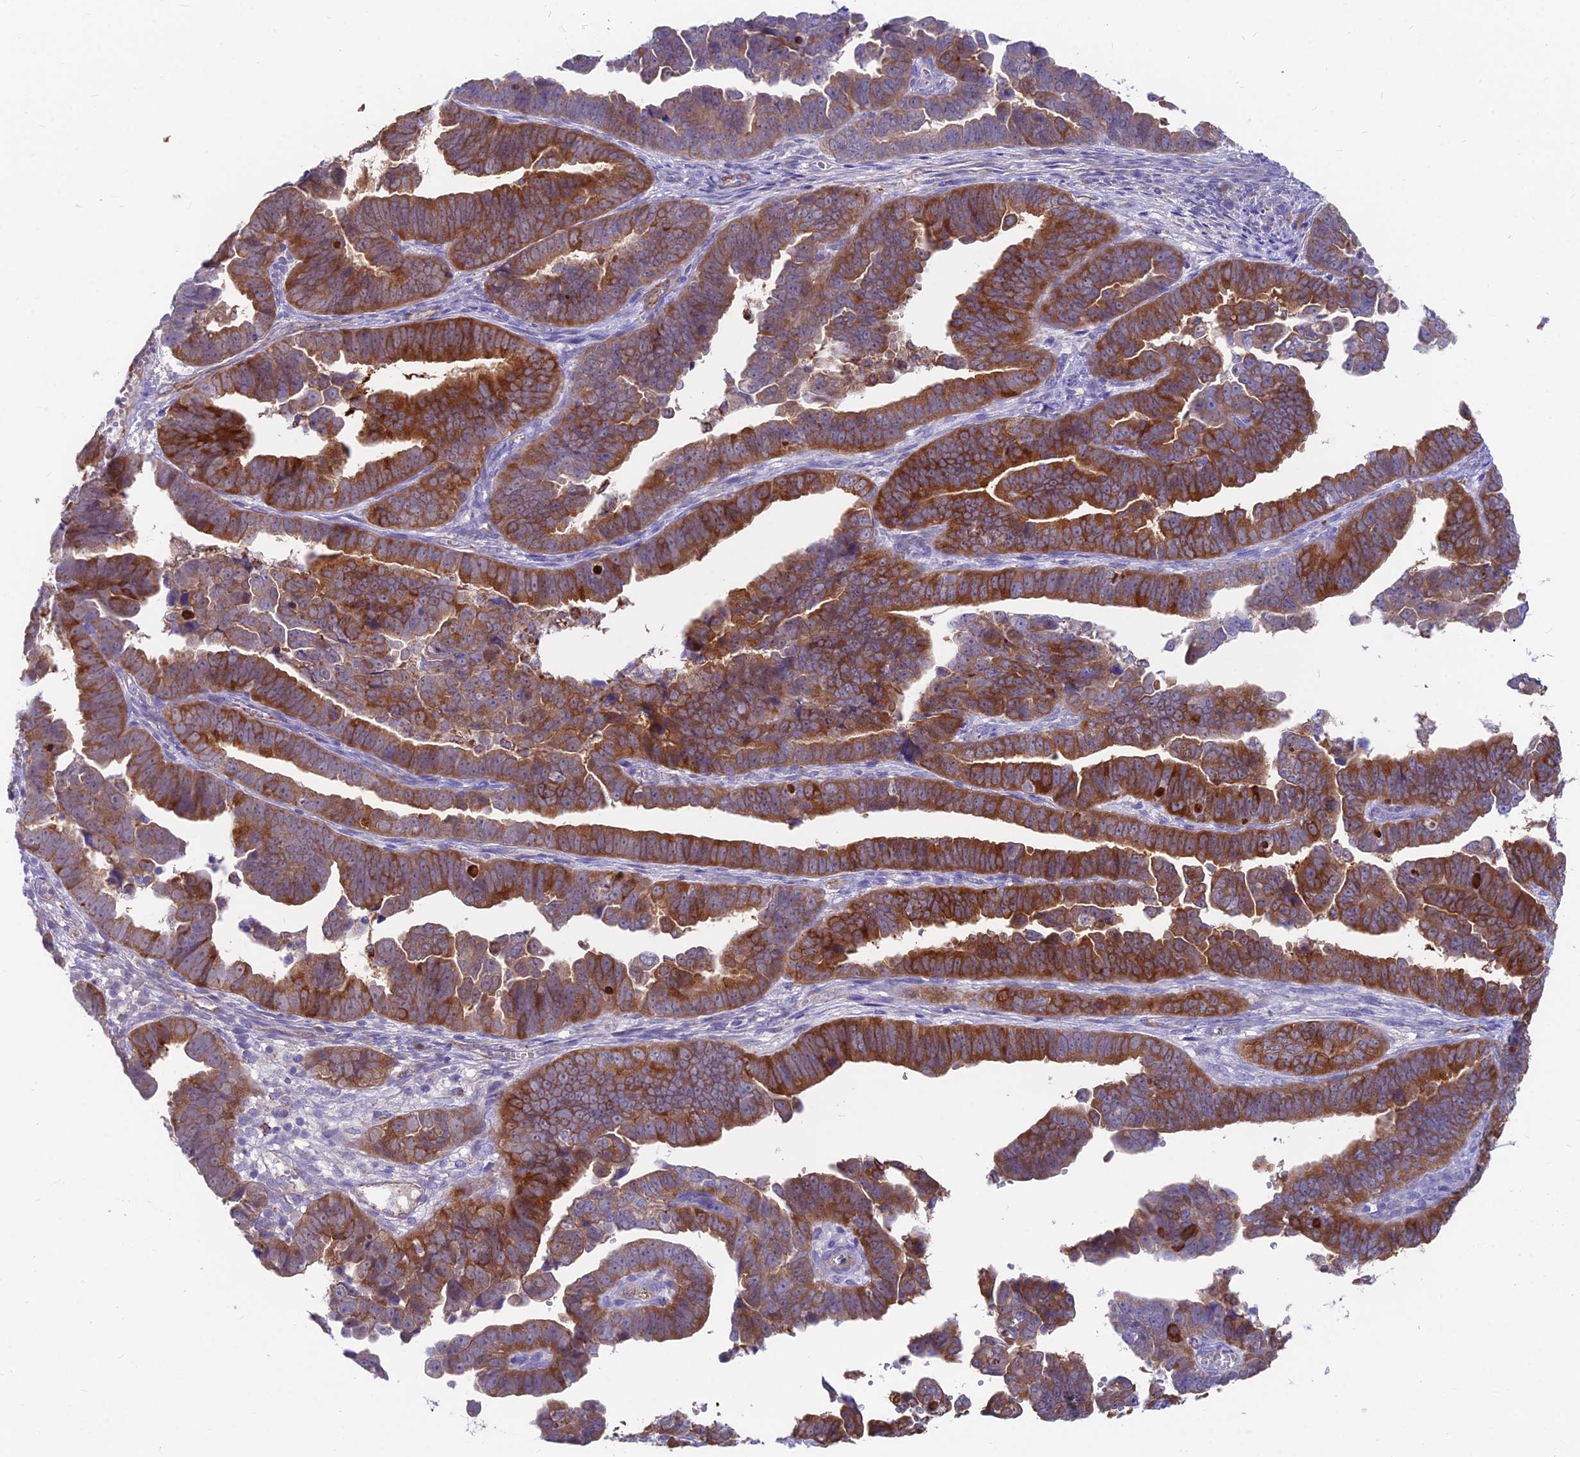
{"staining": {"intensity": "strong", "quantity": ">75%", "location": "cytoplasmic/membranous"}, "tissue": "endometrial cancer", "cell_type": "Tumor cells", "image_type": "cancer", "snomed": [{"axis": "morphology", "description": "Adenocarcinoma, NOS"}, {"axis": "topography", "description": "Endometrium"}], "caption": "Immunohistochemistry (IHC) image of neoplastic tissue: endometrial cancer (adenocarcinoma) stained using immunohistochemistry (IHC) shows high levels of strong protein expression localized specifically in the cytoplasmic/membranous of tumor cells, appearing as a cytoplasmic/membranous brown color.", "gene": "TIGD6", "patient": {"sex": "female", "age": 75}}